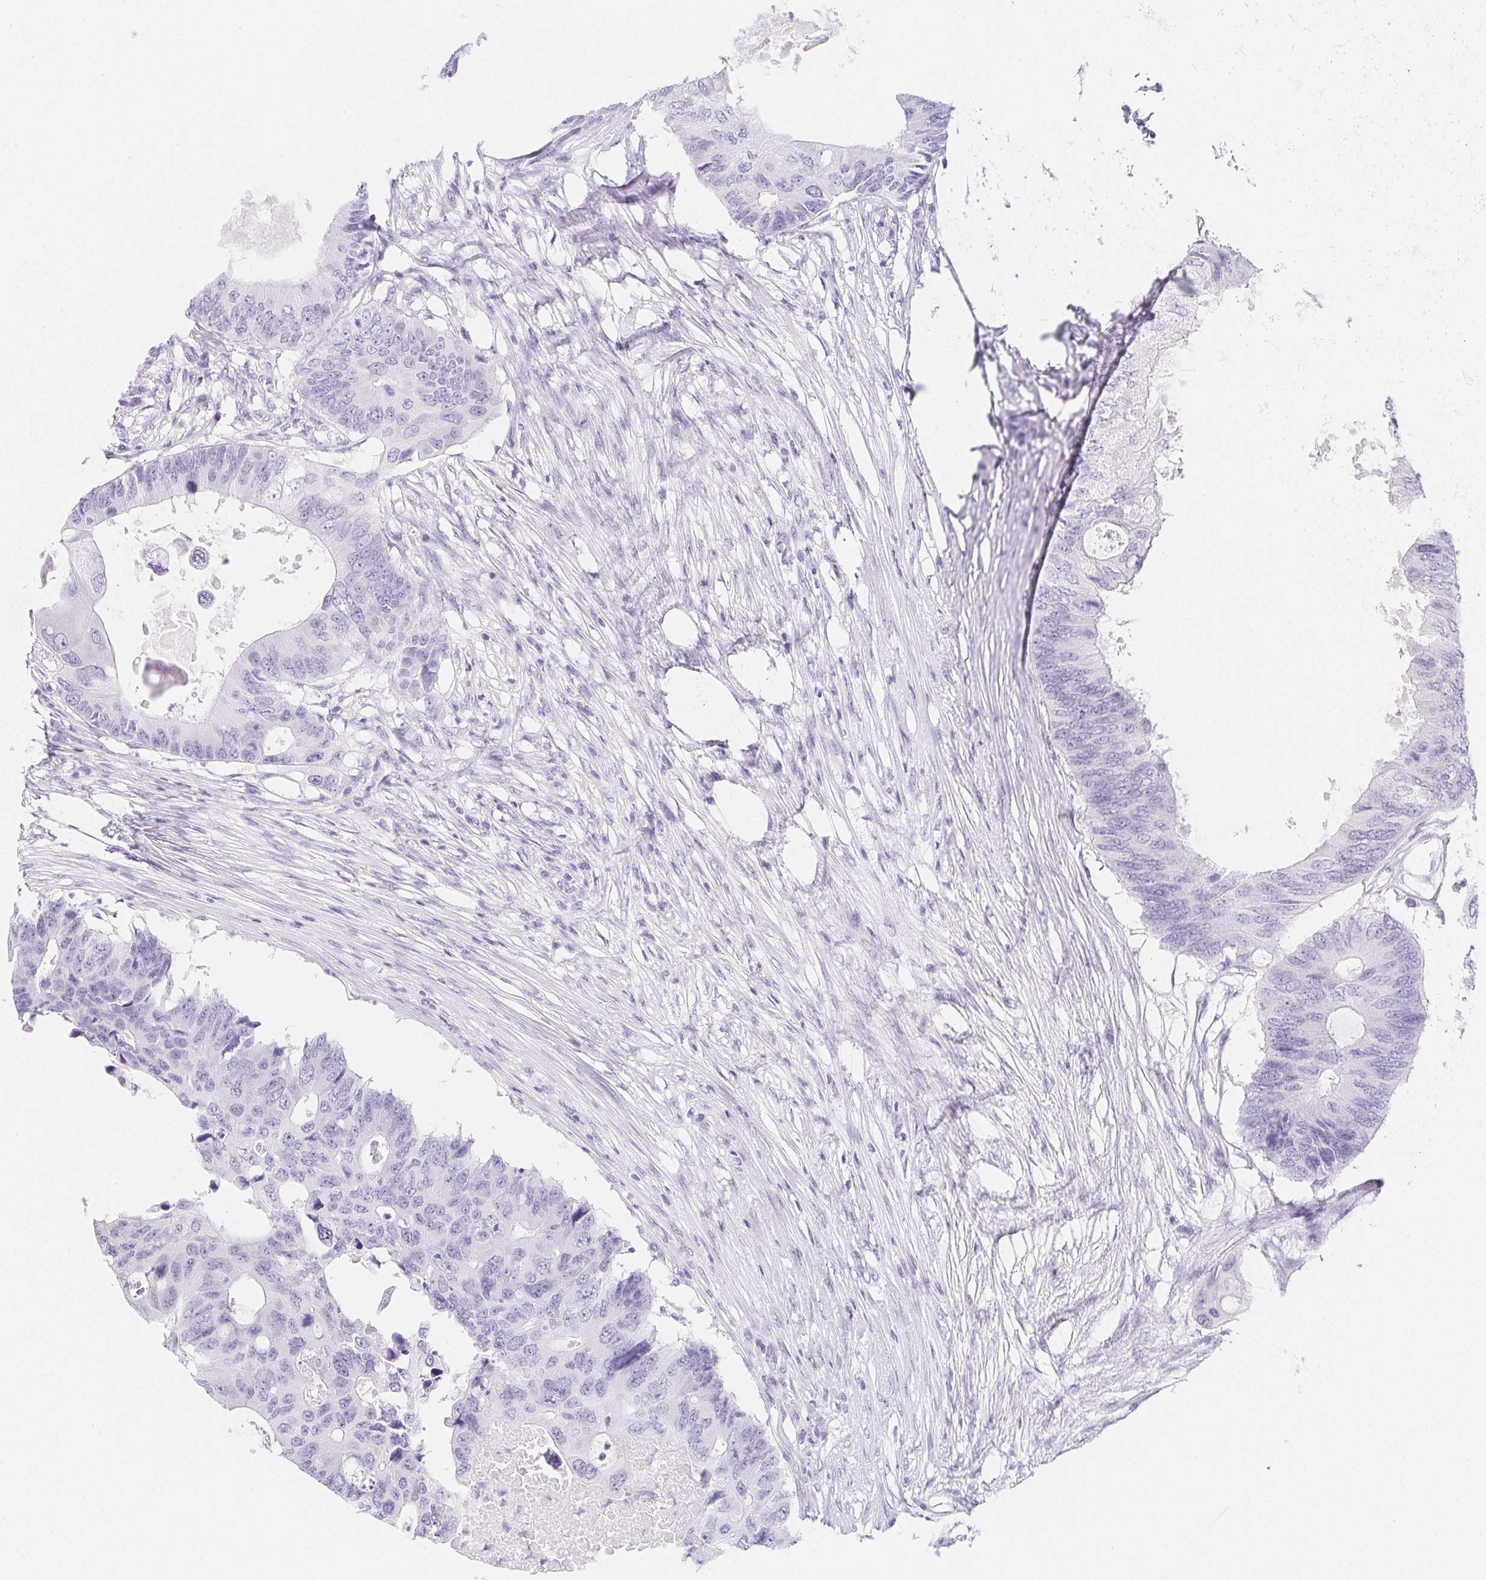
{"staining": {"intensity": "negative", "quantity": "none", "location": "none"}, "tissue": "colorectal cancer", "cell_type": "Tumor cells", "image_type": "cancer", "snomed": [{"axis": "morphology", "description": "Adenocarcinoma, NOS"}, {"axis": "topography", "description": "Colon"}], "caption": "This is a image of IHC staining of colorectal cancer (adenocarcinoma), which shows no positivity in tumor cells.", "gene": "ZBBX", "patient": {"sex": "male", "age": 71}}